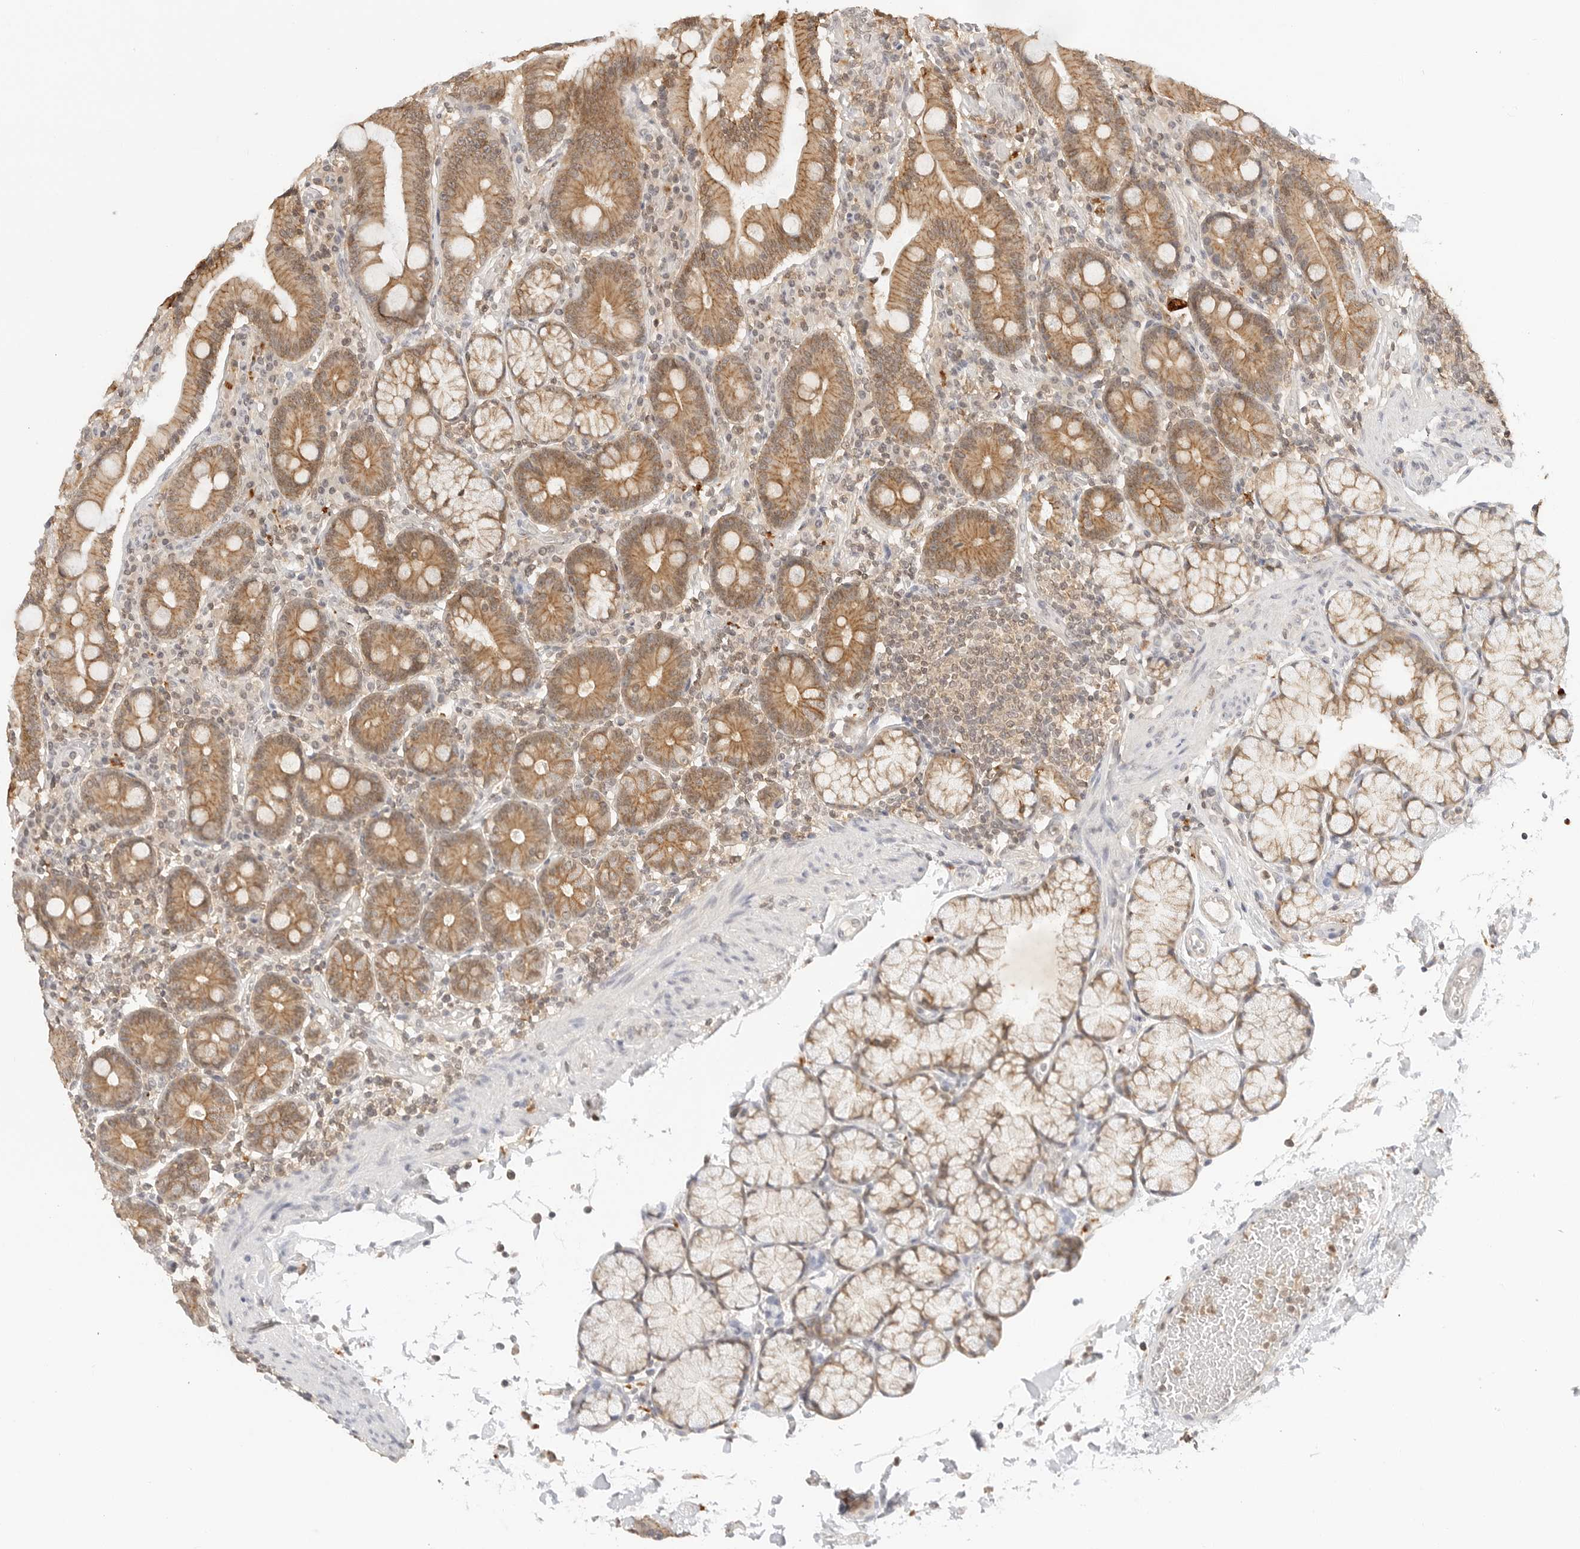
{"staining": {"intensity": "moderate", "quantity": ">75%", "location": "cytoplasmic/membranous"}, "tissue": "duodenum", "cell_type": "Glandular cells", "image_type": "normal", "snomed": [{"axis": "morphology", "description": "Normal tissue, NOS"}, {"axis": "topography", "description": "Small intestine, NOS"}], "caption": "An IHC micrograph of benign tissue is shown. Protein staining in brown shows moderate cytoplasmic/membranous positivity in duodenum within glandular cells. (DAB (3,3'-diaminobenzidine) = brown stain, brightfield microscopy at high magnification).", "gene": "EPHA1", "patient": {"sex": "female", "age": 71}}